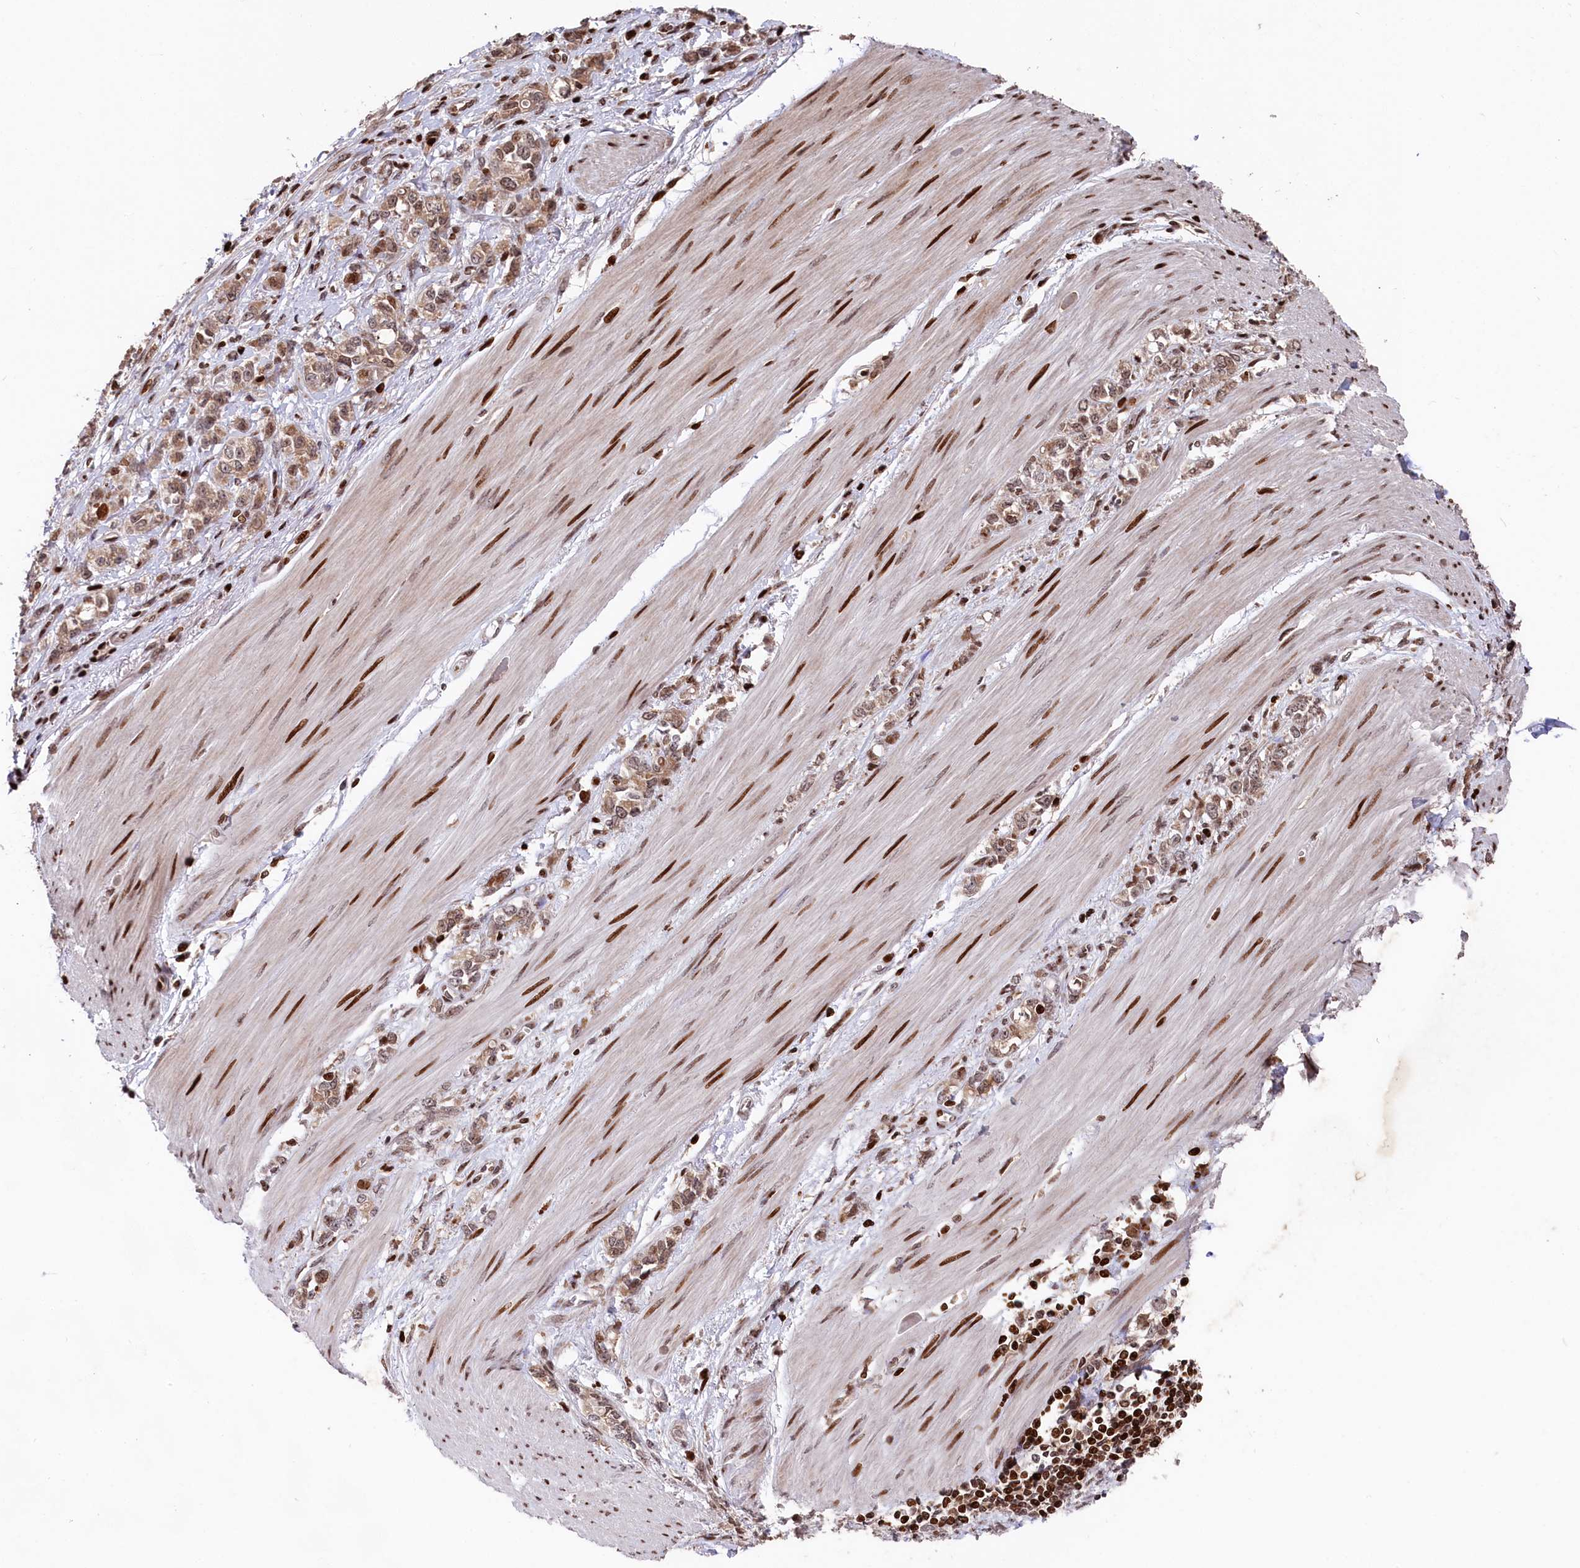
{"staining": {"intensity": "moderate", "quantity": ">75%", "location": "cytoplasmic/membranous"}, "tissue": "stomach cancer", "cell_type": "Tumor cells", "image_type": "cancer", "snomed": [{"axis": "morphology", "description": "Adenocarcinoma, NOS"}, {"axis": "topography", "description": "Stomach"}], "caption": "A photomicrograph of adenocarcinoma (stomach) stained for a protein reveals moderate cytoplasmic/membranous brown staining in tumor cells. Ihc stains the protein in brown and the nuclei are stained blue.", "gene": "MCF2L2", "patient": {"sex": "female", "age": 76}}